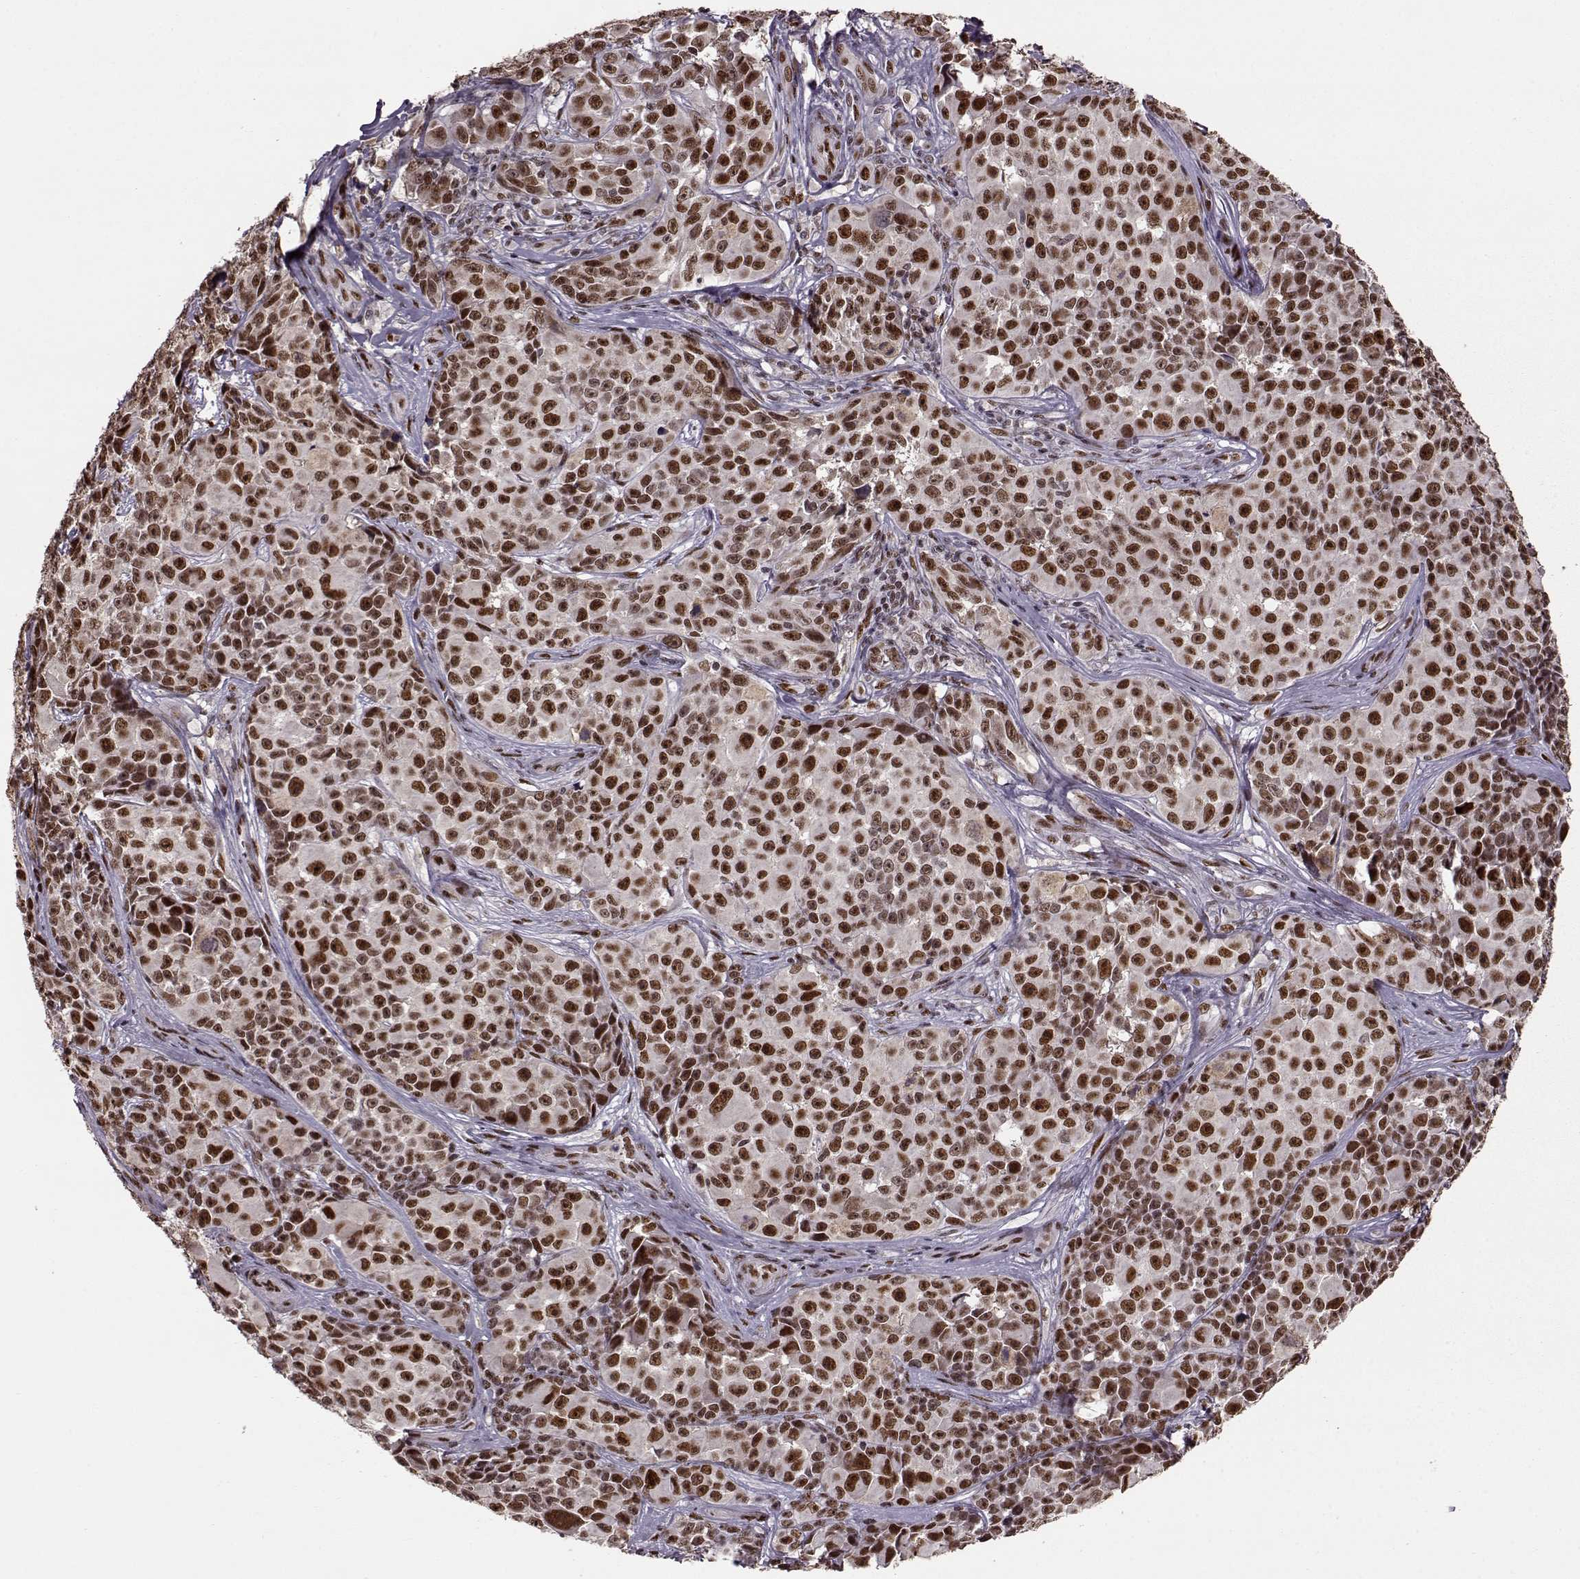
{"staining": {"intensity": "strong", "quantity": ">75%", "location": "nuclear"}, "tissue": "melanoma", "cell_type": "Tumor cells", "image_type": "cancer", "snomed": [{"axis": "morphology", "description": "Malignant melanoma, NOS"}, {"axis": "topography", "description": "Skin"}], "caption": "The photomicrograph reveals staining of melanoma, revealing strong nuclear protein staining (brown color) within tumor cells.", "gene": "FTO", "patient": {"sex": "female", "age": 88}}